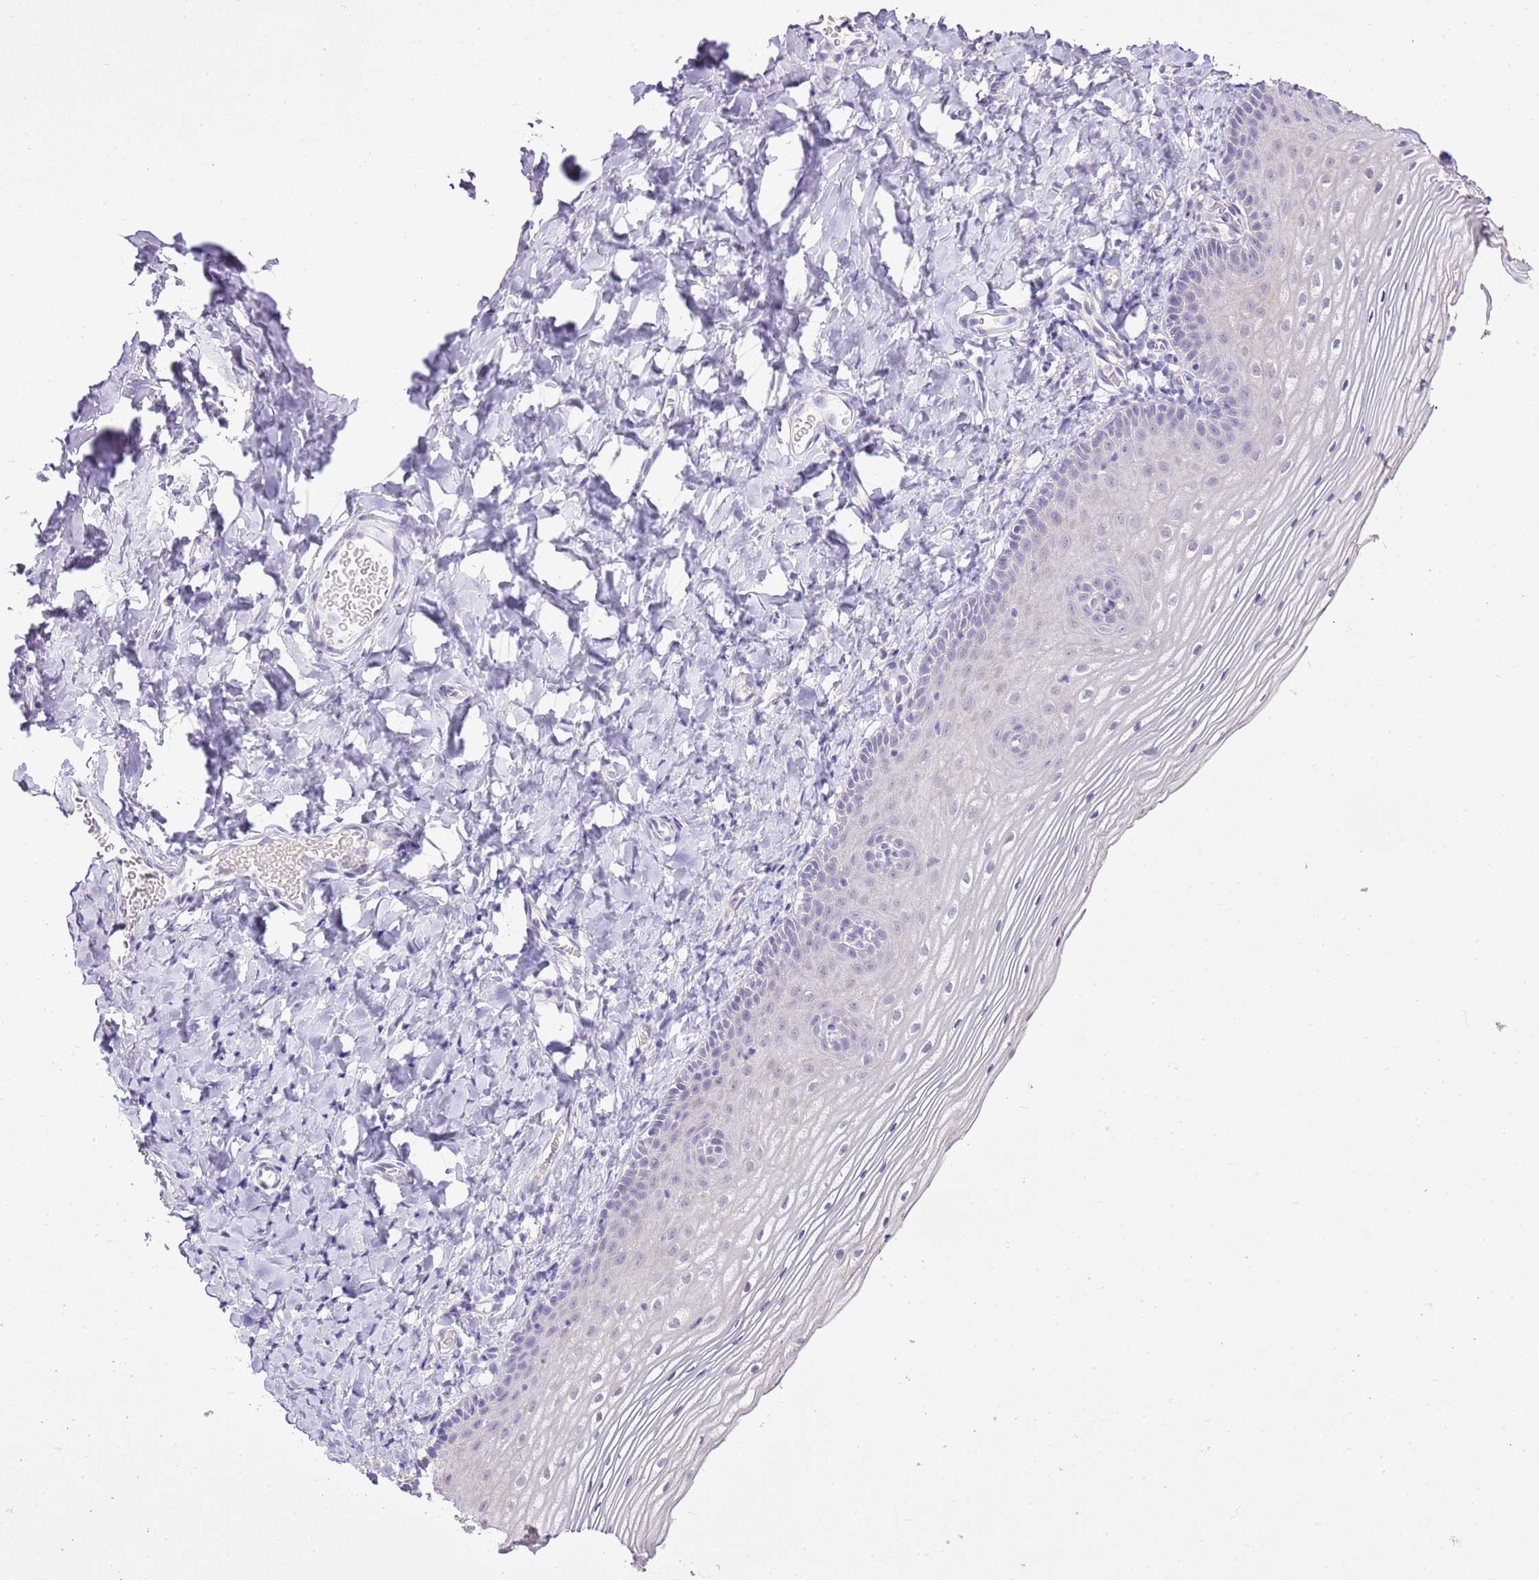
{"staining": {"intensity": "negative", "quantity": "none", "location": "none"}, "tissue": "vagina", "cell_type": "Squamous epithelial cells", "image_type": "normal", "snomed": [{"axis": "morphology", "description": "Normal tissue, NOS"}, {"axis": "topography", "description": "Vagina"}], "caption": "Squamous epithelial cells show no significant staining in unremarkable vagina. (DAB immunohistochemistry (IHC), high magnification).", "gene": "XPO7", "patient": {"sex": "female", "age": 60}}